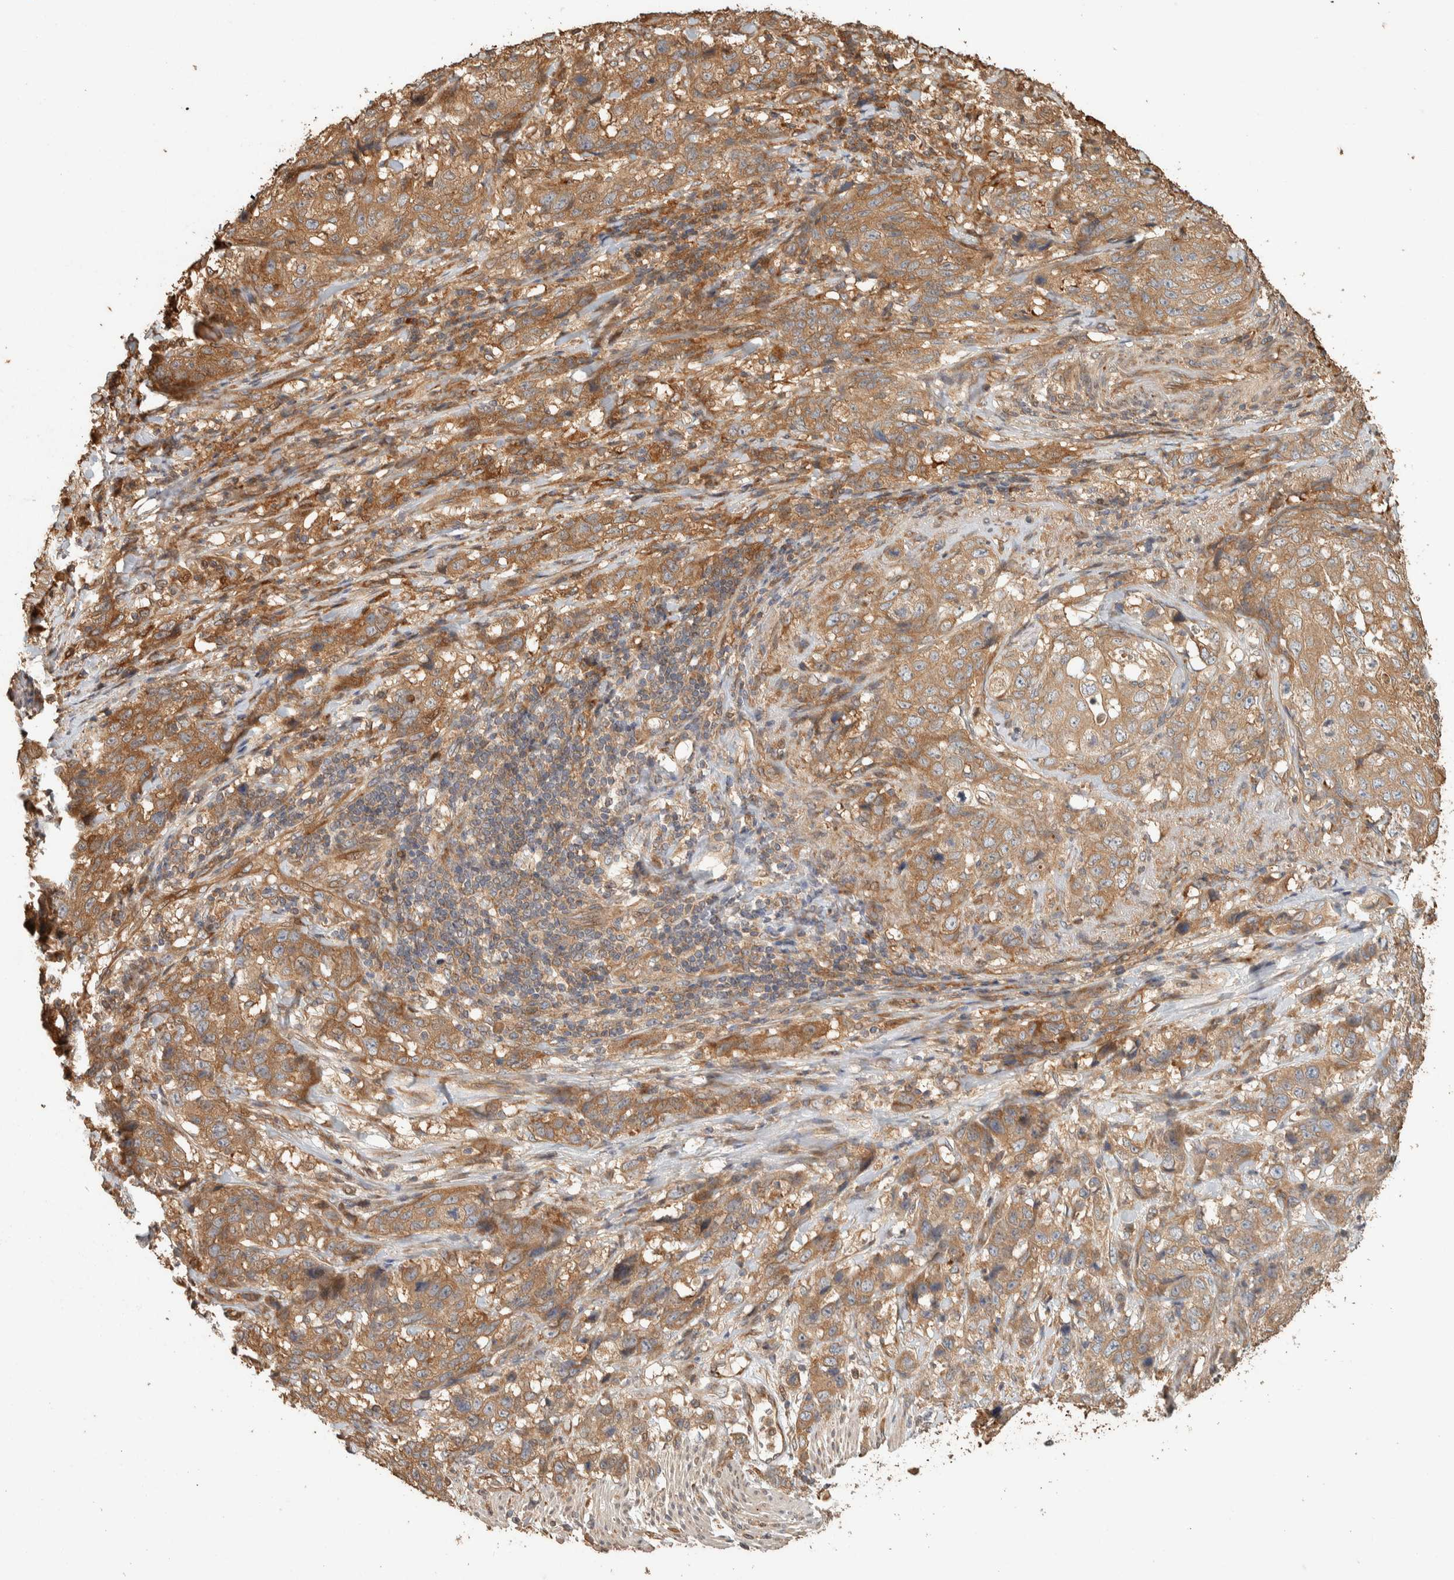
{"staining": {"intensity": "moderate", "quantity": ">75%", "location": "cytoplasmic/membranous"}, "tissue": "stomach cancer", "cell_type": "Tumor cells", "image_type": "cancer", "snomed": [{"axis": "morphology", "description": "Adenocarcinoma, NOS"}, {"axis": "topography", "description": "Stomach"}], "caption": "This is an image of IHC staining of stomach cancer, which shows moderate expression in the cytoplasmic/membranous of tumor cells.", "gene": "EXOC7", "patient": {"sex": "male", "age": 48}}